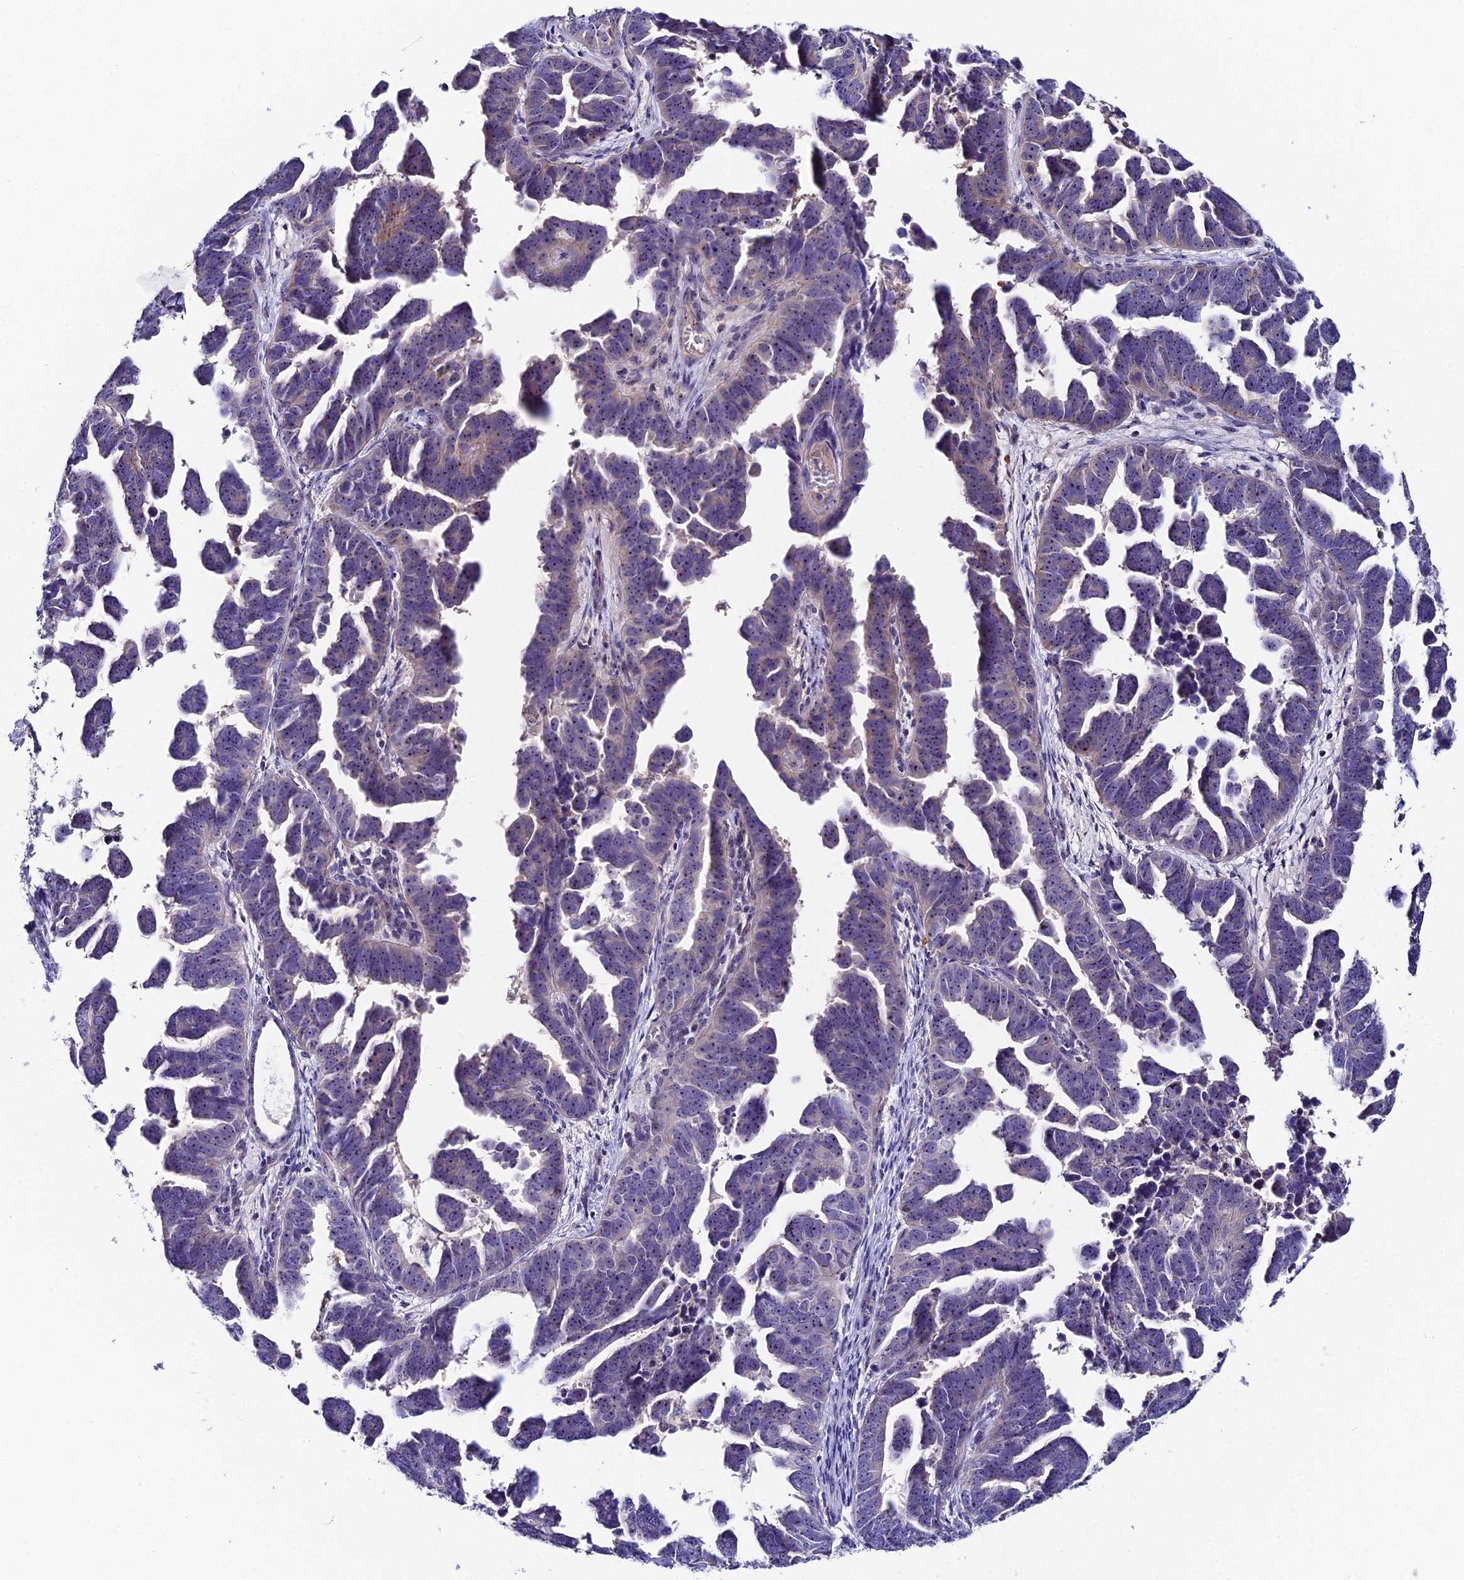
{"staining": {"intensity": "moderate", "quantity": "<25%", "location": "cytoplasmic/membranous,nuclear"}, "tissue": "endometrial cancer", "cell_type": "Tumor cells", "image_type": "cancer", "snomed": [{"axis": "morphology", "description": "Adenocarcinoma, NOS"}, {"axis": "topography", "description": "Endometrium"}], "caption": "Human endometrial cancer stained with a protein marker demonstrates moderate staining in tumor cells.", "gene": "DUSP29", "patient": {"sex": "female", "age": 75}}